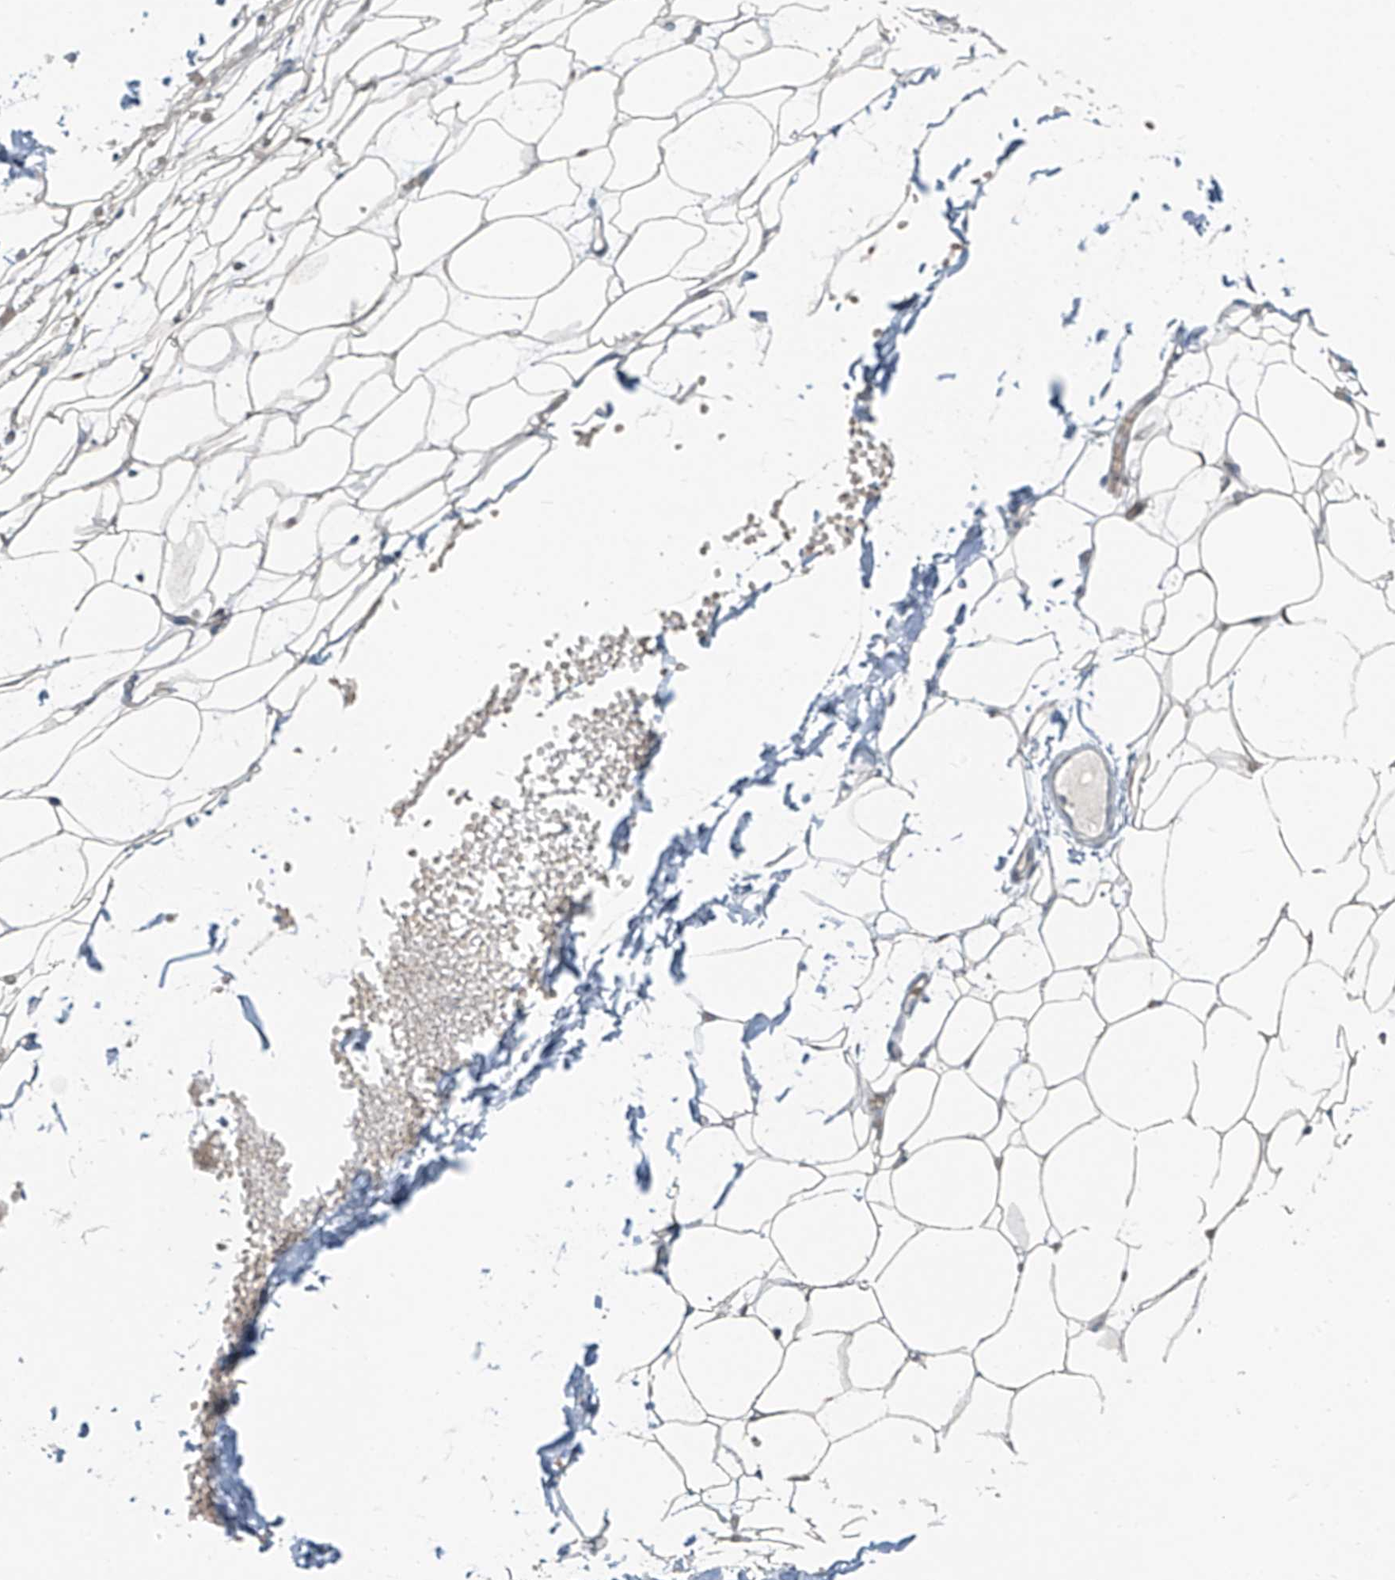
{"staining": {"intensity": "negative", "quantity": "none", "location": "none"}, "tissue": "adipose tissue", "cell_type": "Adipocytes", "image_type": "normal", "snomed": [{"axis": "morphology", "description": "Normal tissue, NOS"}, {"axis": "topography", "description": "Breast"}], "caption": "Adipose tissue was stained to show a protein in brown. There is no significant expression in adipocytes. (DAB immunohistochemistry visualized using brightfield microscopy, high magnification).", "gene": "TNS2", "patient": {"sex": "female", "age": 23}}